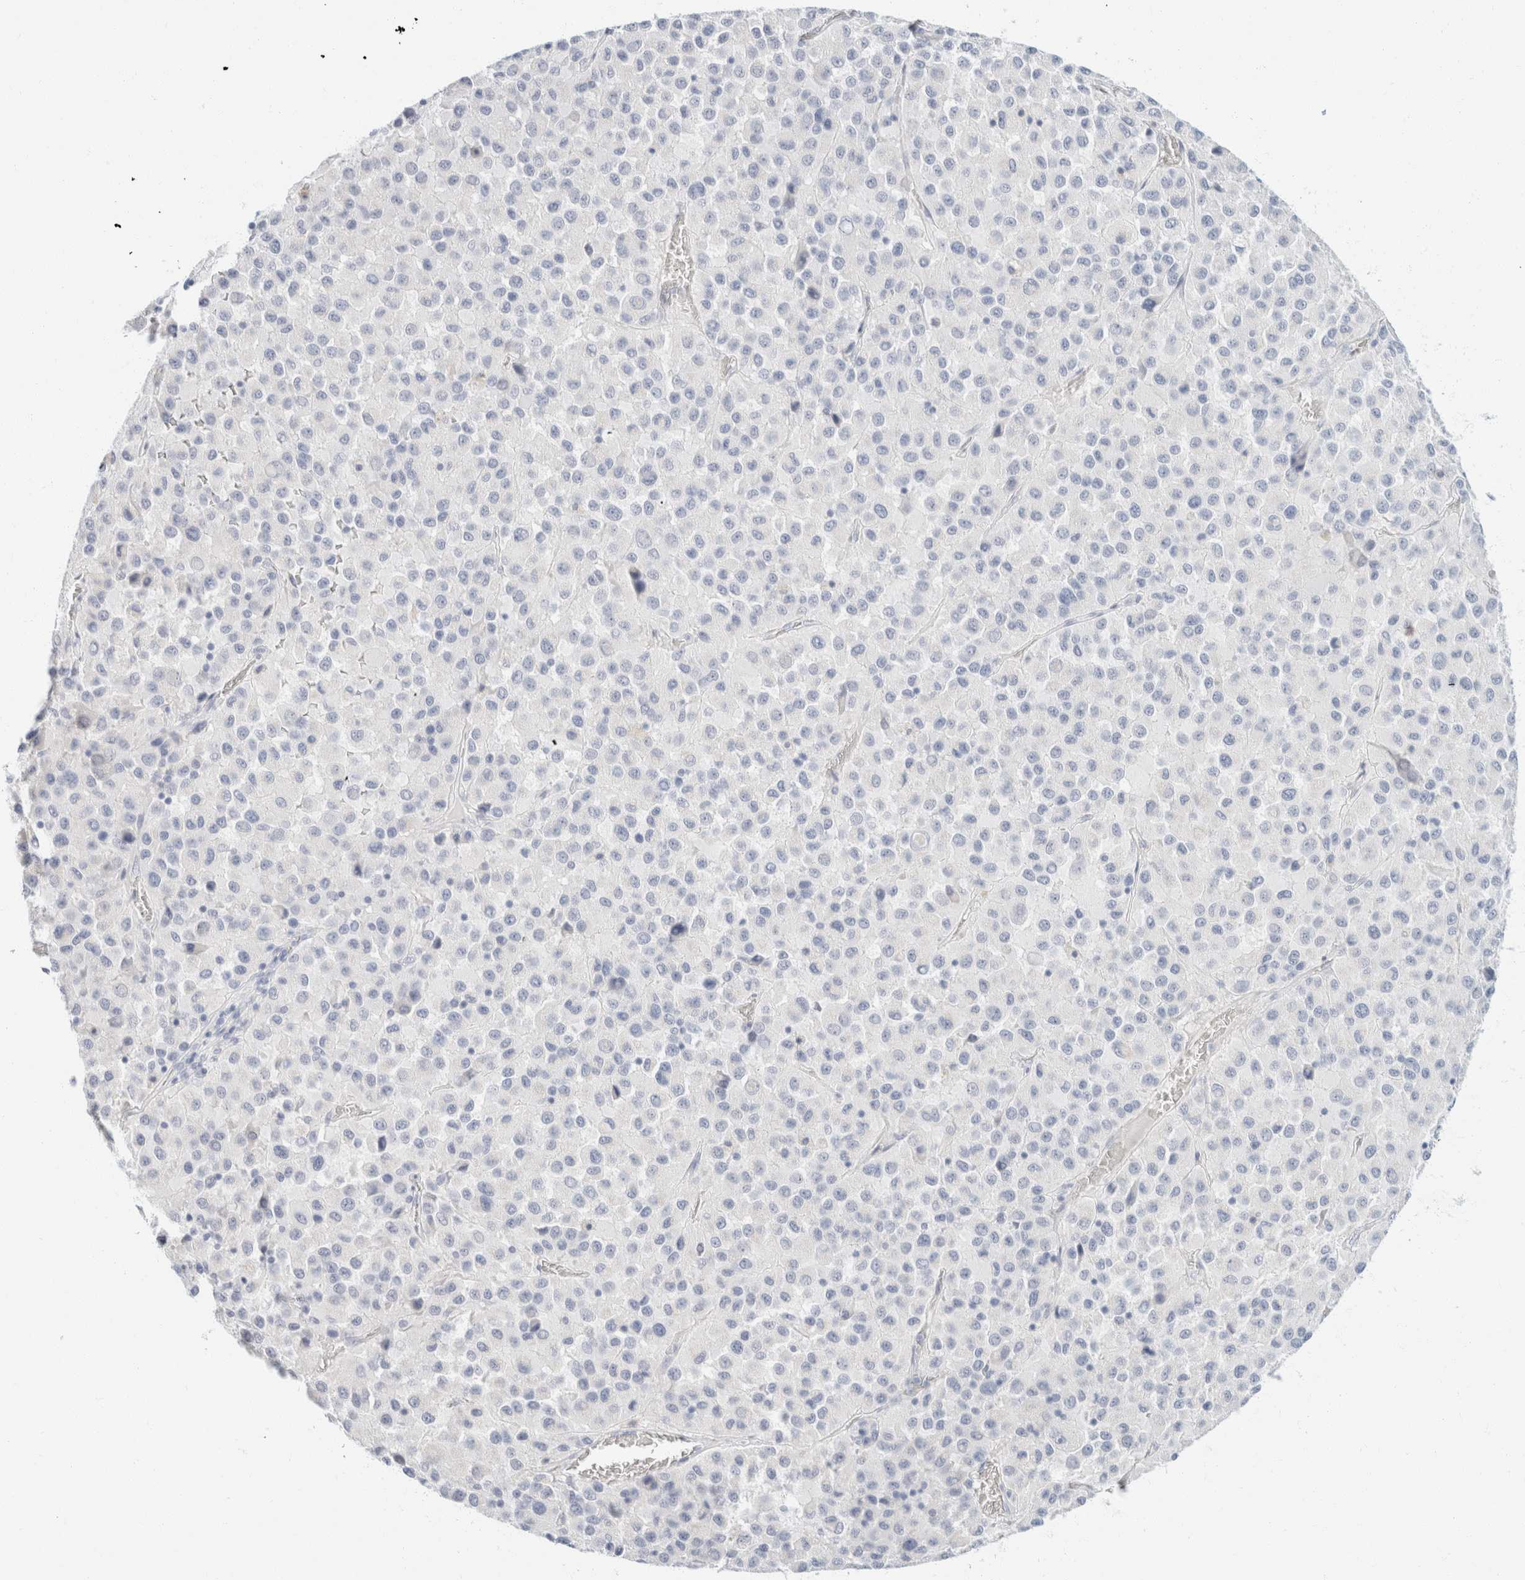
{"staining": {"intensity": "negative", "quantity": "none", "location": "none"}, "tissue": "melanoma", "cell_type": "Tumor cells", "image_type": "cancer", "snomed": [{"axis": "morphology", "description": "Malignant melanoma, Metastatic site"}, {"axis": "topography", "description": "Lung"}], "caption": "DAB immunohistochemical staining of malignant melanoma (metastatic site) shows no significant expression in tumor cells.", "gene": "KRT20", "patient": {"sex": "male", "age": 64}}